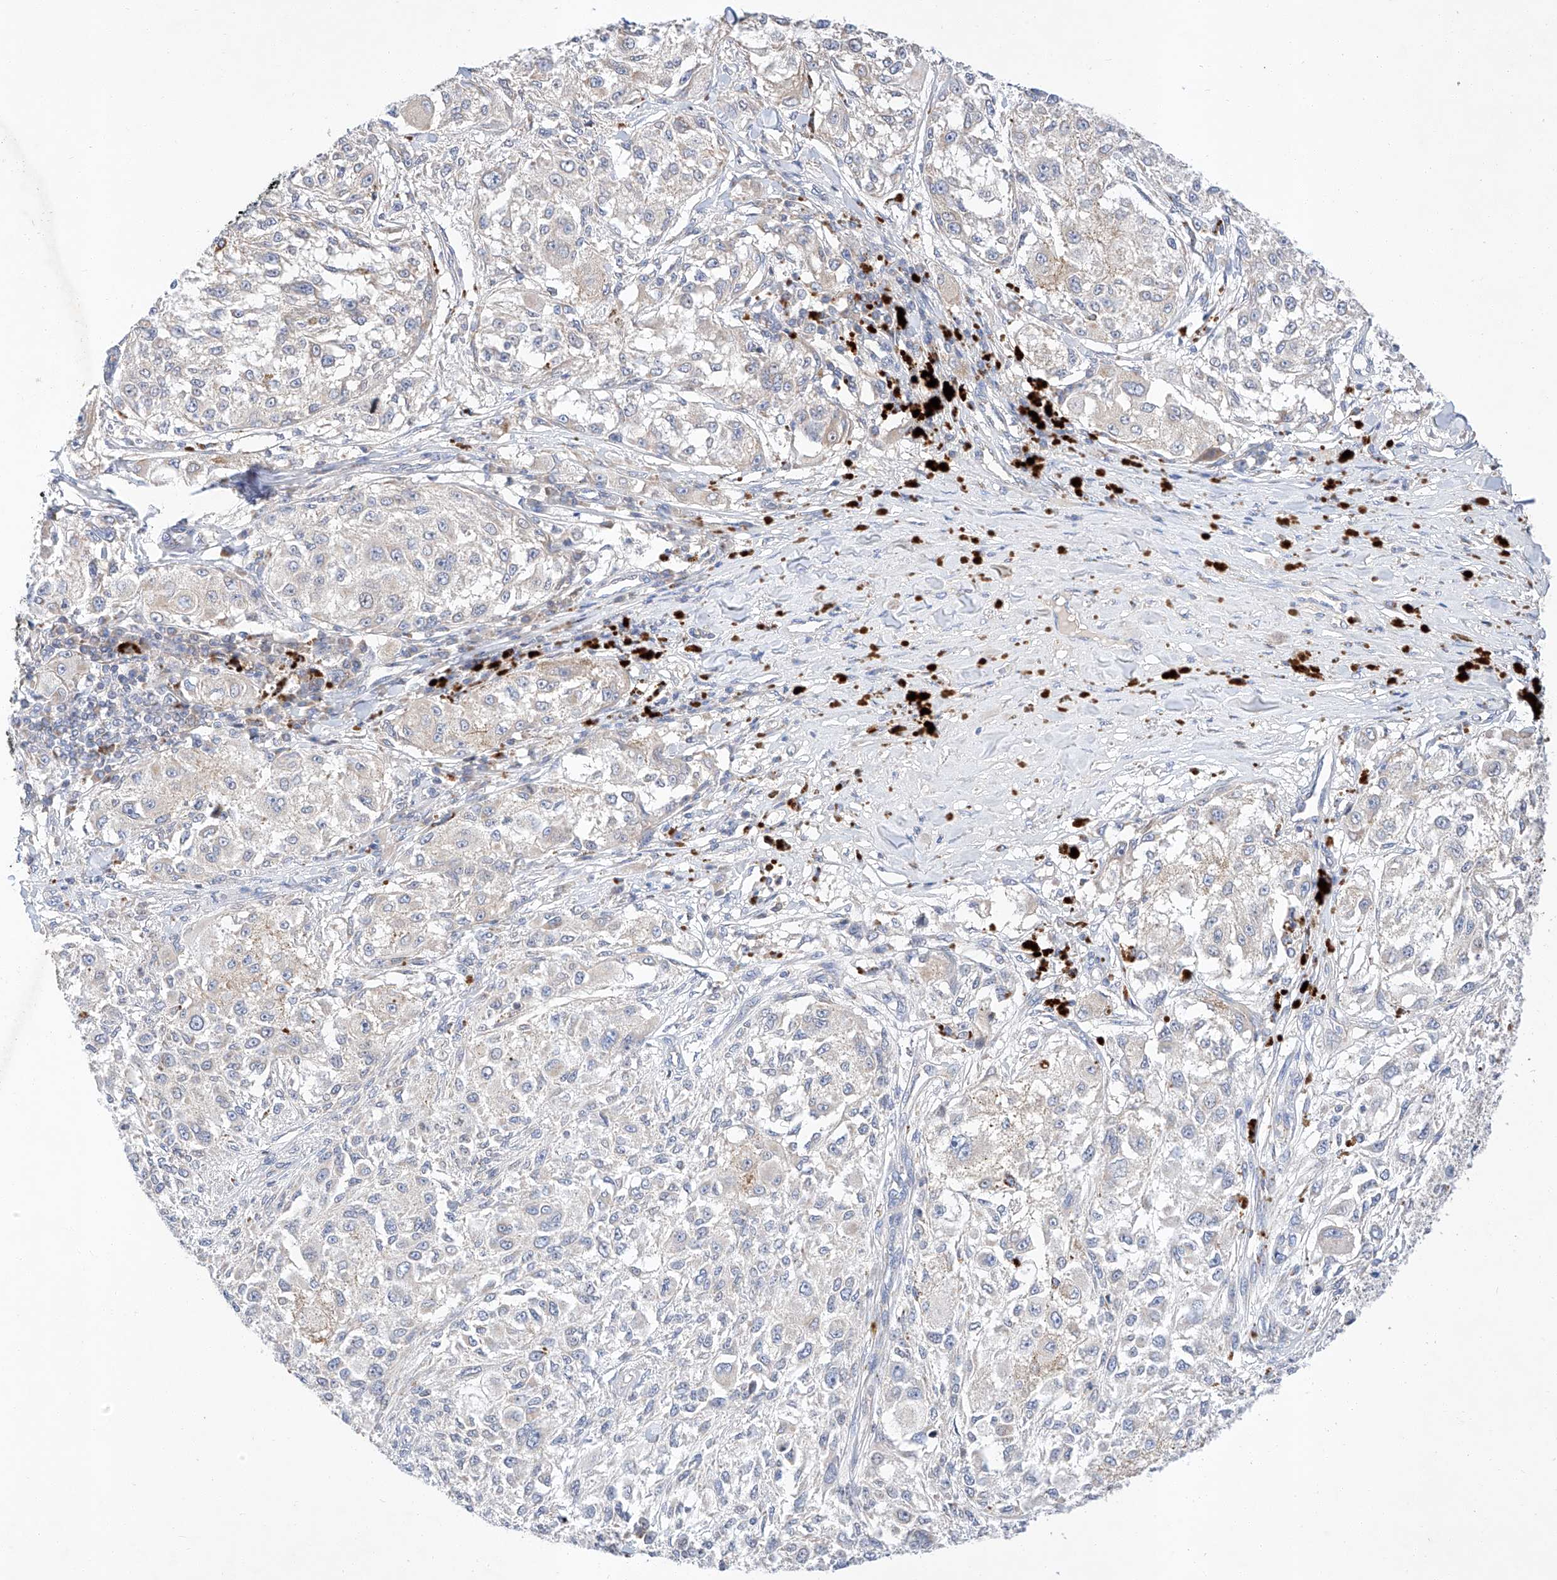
{"staining": {"intensity": "negative", "quantity": "none", "location": "none"}, "tissue": "melanoma", "cell_type": "Tumor cells", "image_type": "cancer", "snomed": [{"axis": "morphology", "description": "Necrosis, NOS"}, {"axis": "morphology", "description": "Malignant melanoma, NOS"}, {"axis": "topography", "description": "Skin"}], "caption": "The image displays no staining of tumor cells in melanoma.", "gene": "C6orf118", "patient": {"sex": "female", "age": 87}}